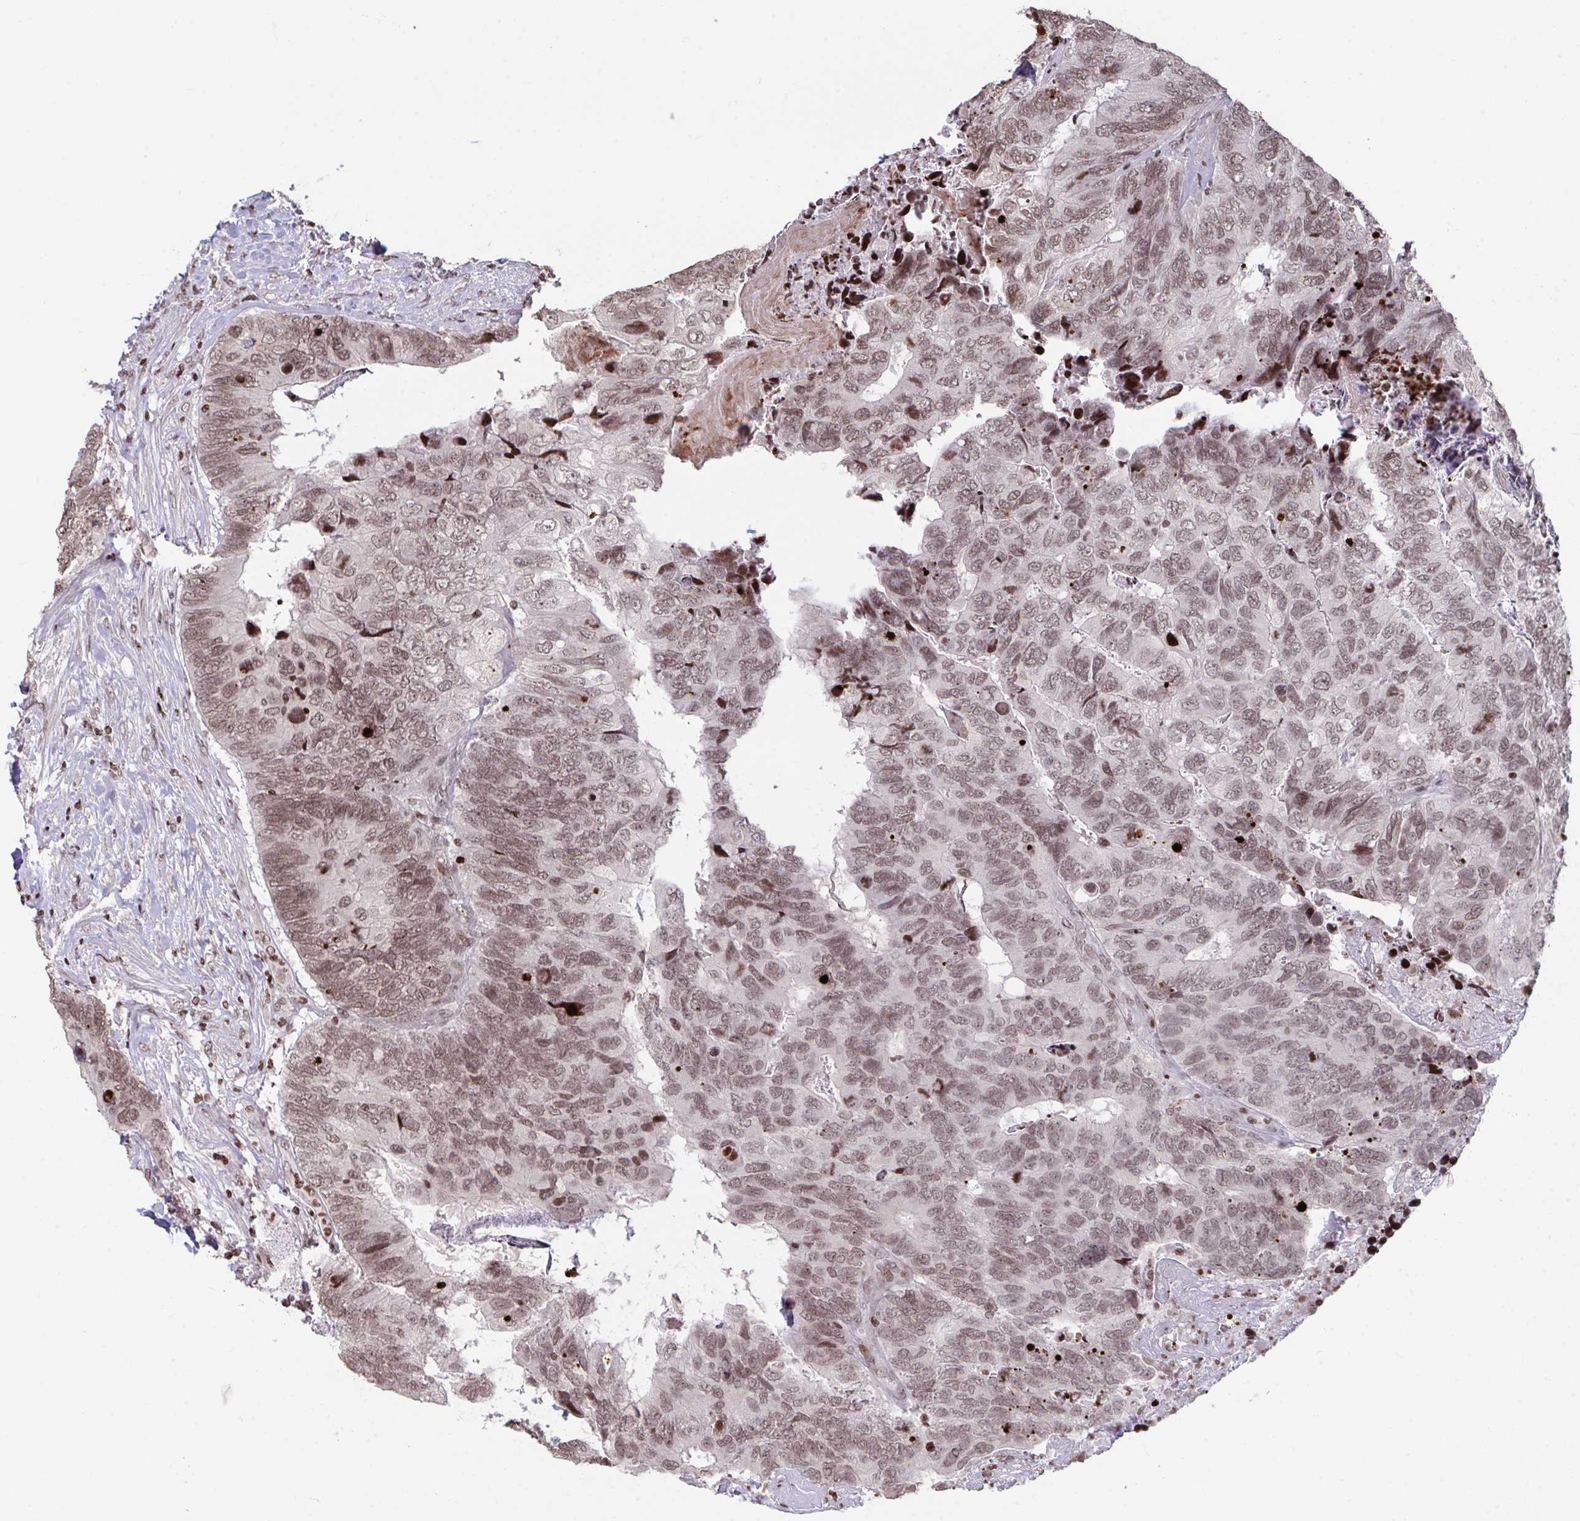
{"staining": {"intensity": "moderate", "quantity": ">75%", "location": "nuclear"}, "tissue": "breast cancer", "cell_type": "Tumor cells", "image_type": "cancer", "snomed": [{"axis": "morphology", "description": "Lobular carcinoma"}, {"axis": "topography", "description": "Breast"}], "caption": "The histopathology image displays staining of breast cancer, revealing moderate nuclear protein positivity (brown color) within tumor cells.", "gene": "NIP7", "patient": {"sex": "female", "age": 59}}